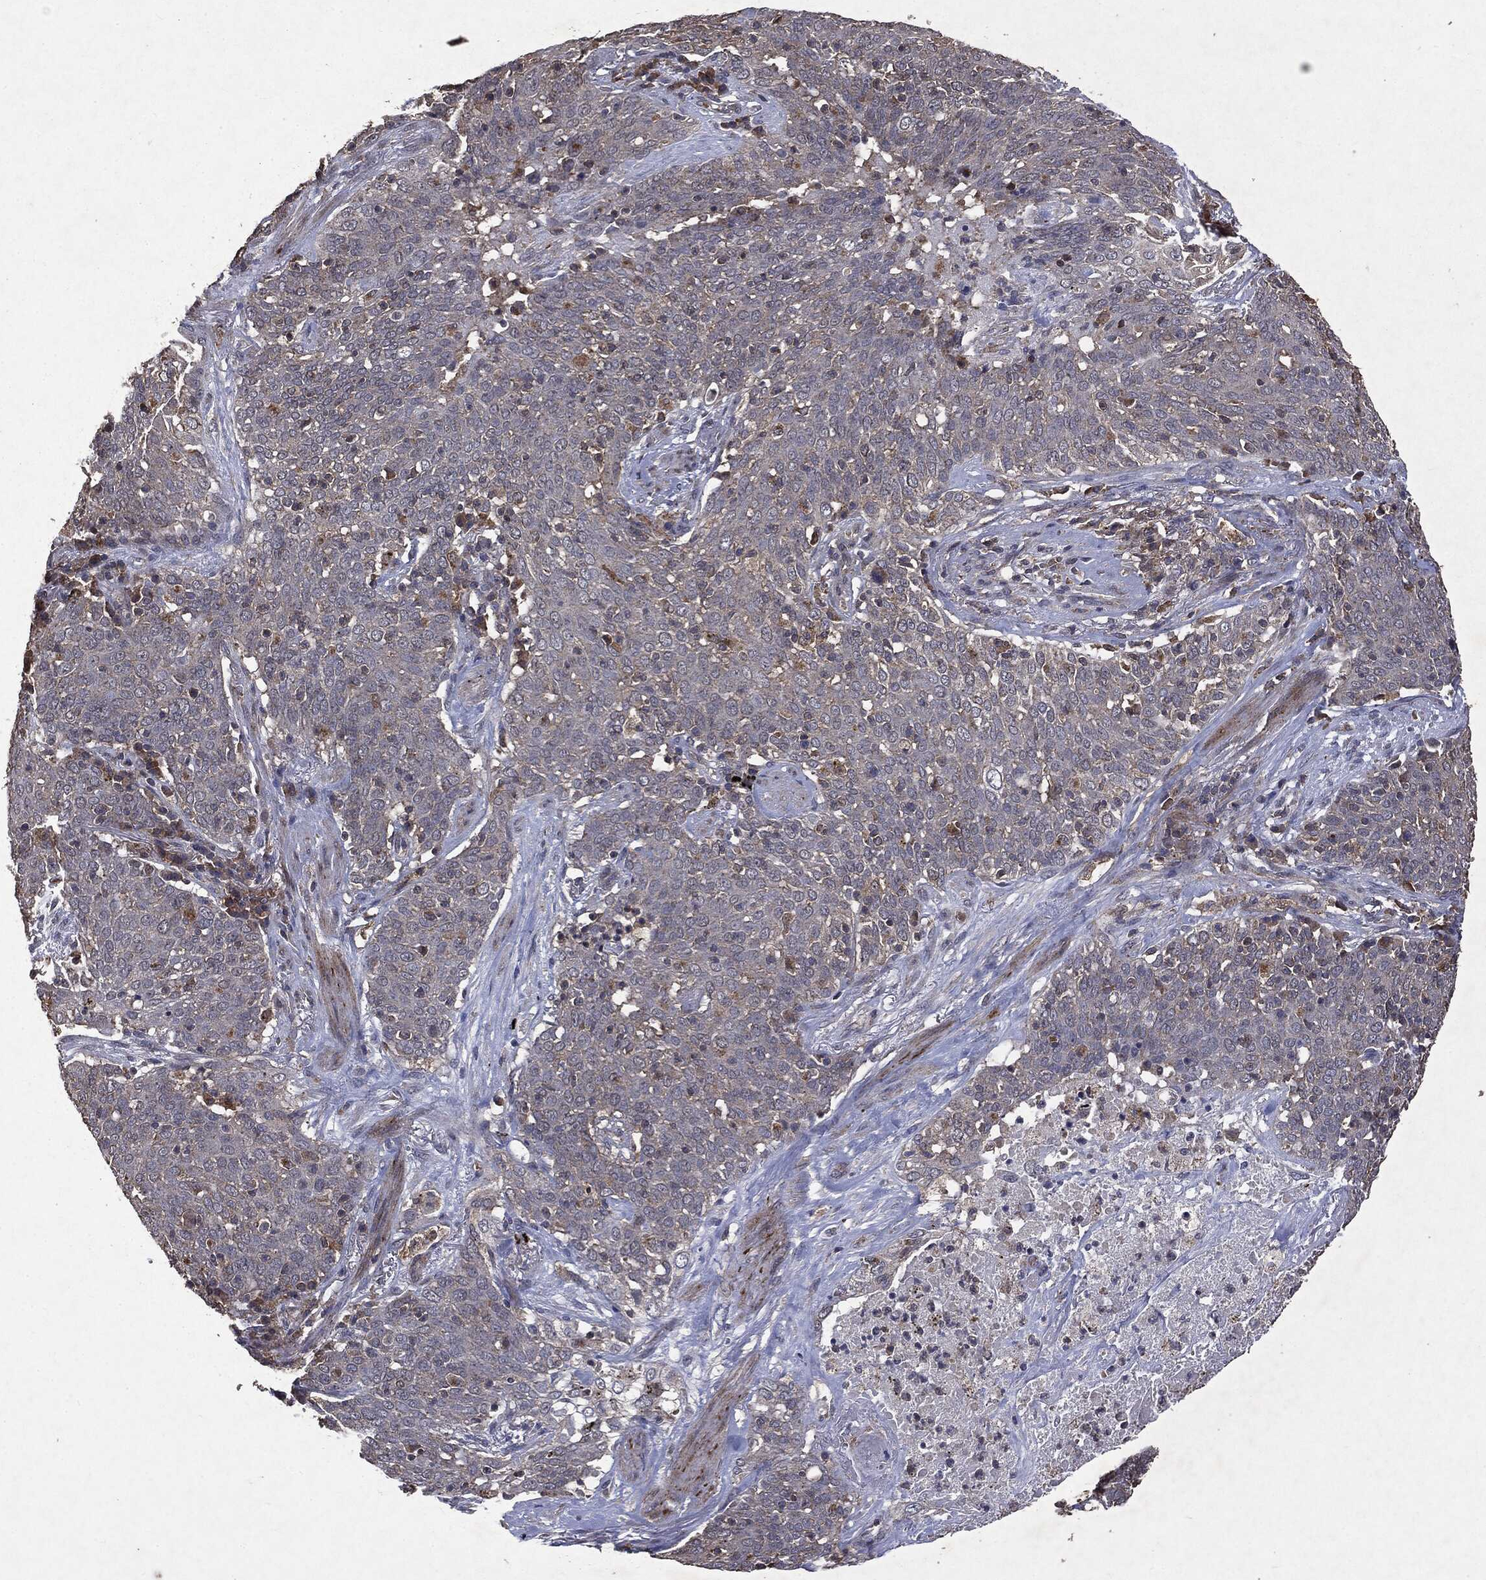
{"staining": {"intensity": "negative", "quantity": "none", "location": "none"}, "tissue": "lung cancer", "cell_type": "Tumor cells", "image_type": "cancer", "snomed": [{"axis": "morphology", "description": "Squamous cell carcinoma, NOS"}, {"axis": "topography", "description": "Lung"}], "caption": "There is no significant expression in tumor cells of lung squamous cell carcinoma.", "gene": "PTEN", "patient": {"sex": "male", "age": 82}}